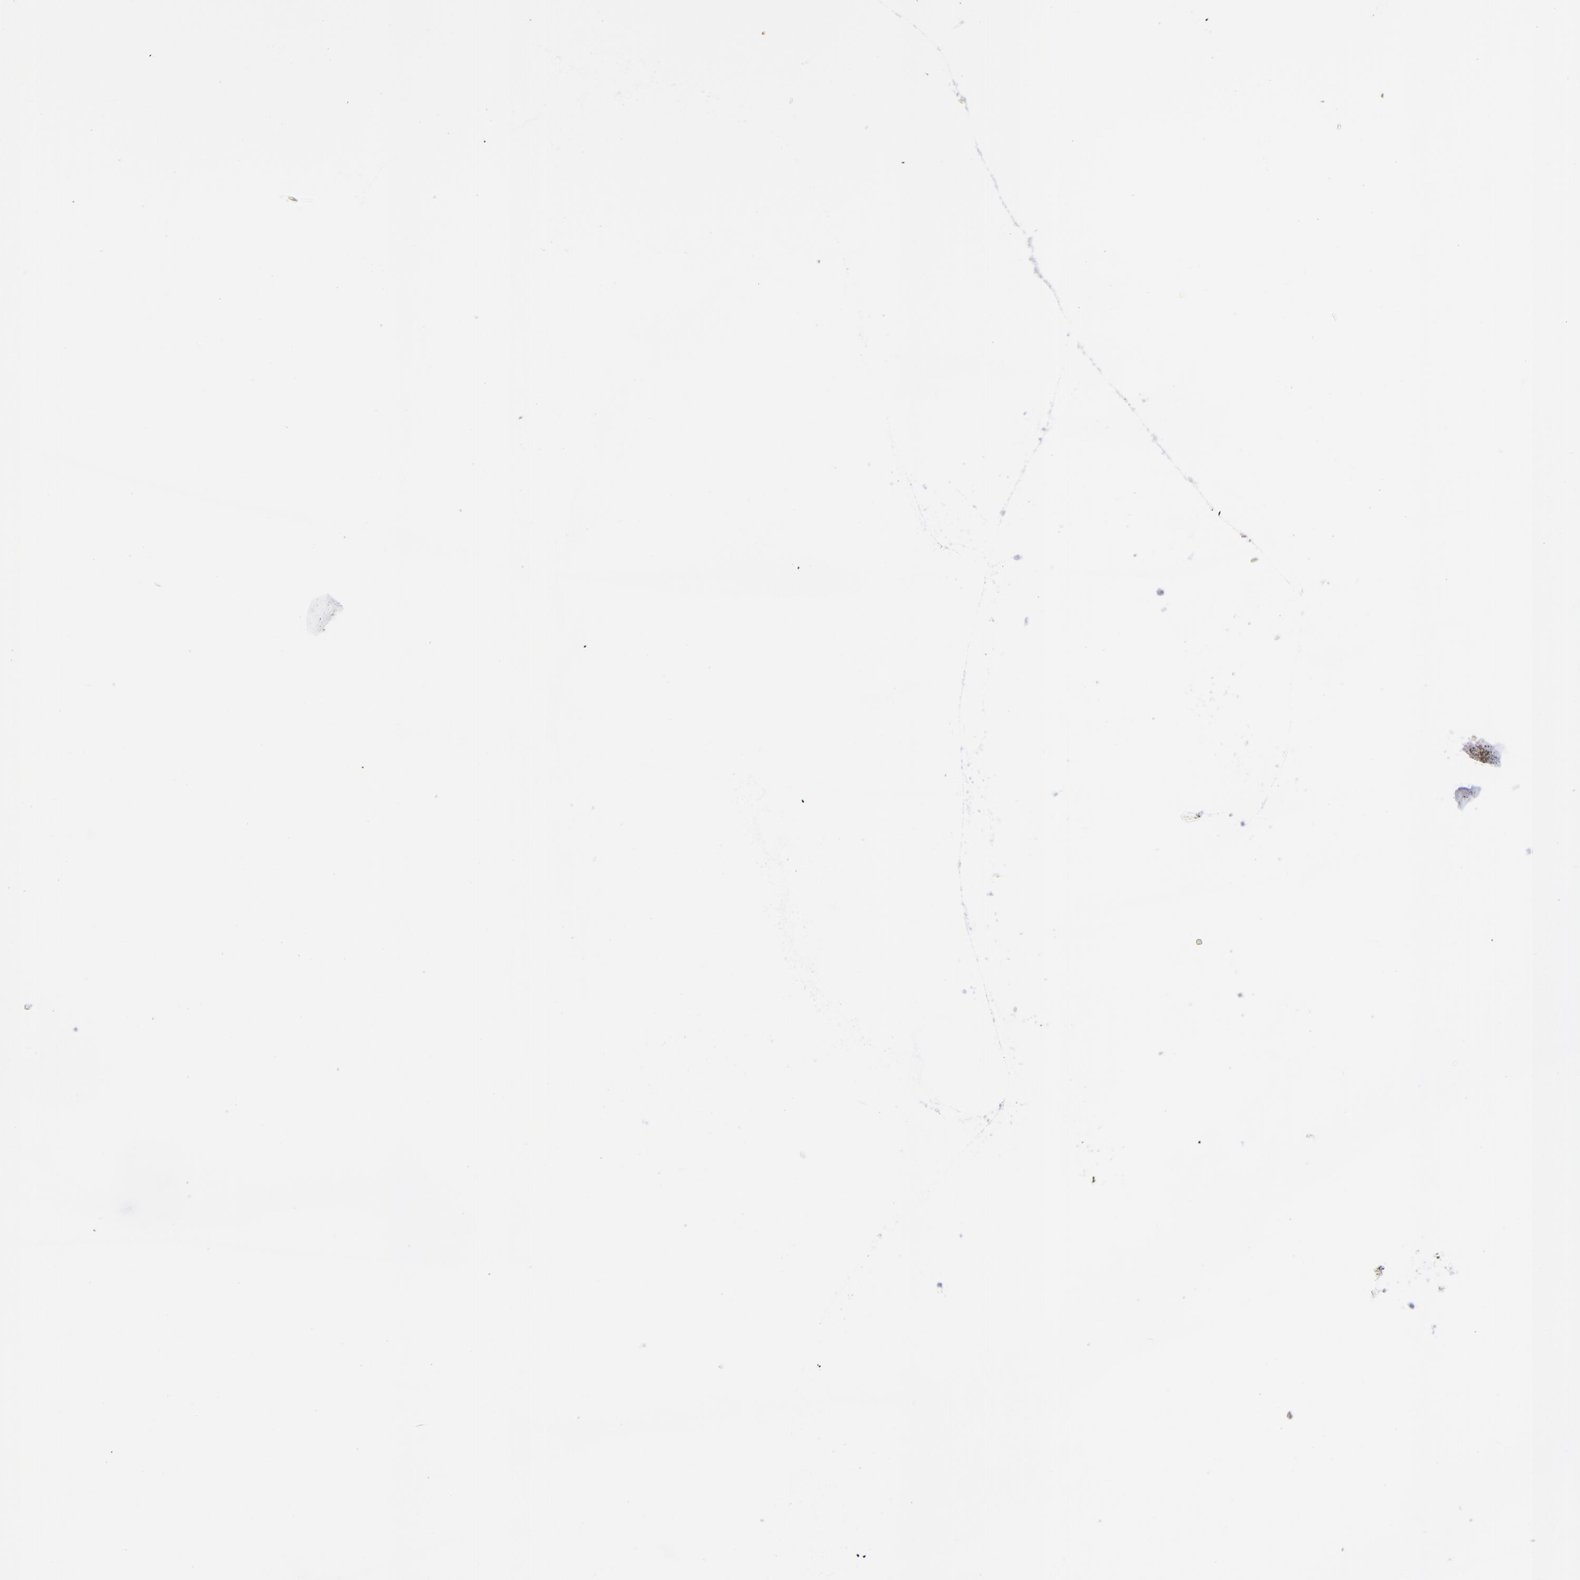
{"staining": {"intensity": "moderate", "quantity": "<25%", "location": "cytoplasmic/membranous"}, "tissue": "lymphoma", "cell_type": "Tumor cells", "image_type": "cancer", "snomed": [{"axis": "morphology", "description": "Malignant lymphoma, non-Hodgkin's type, Low grade"}, {"axis": "topography", "description": "Lymph node"}], "caption": "This histopathology image reveals immunohistochemistry (IHC) staining of human lymphoma, with low moderate cytoplasmic/membranous staining in approximately <25% of tumor cells.", "gene": "SELPLG", "patient": {"sex": "male", "age": 74}}